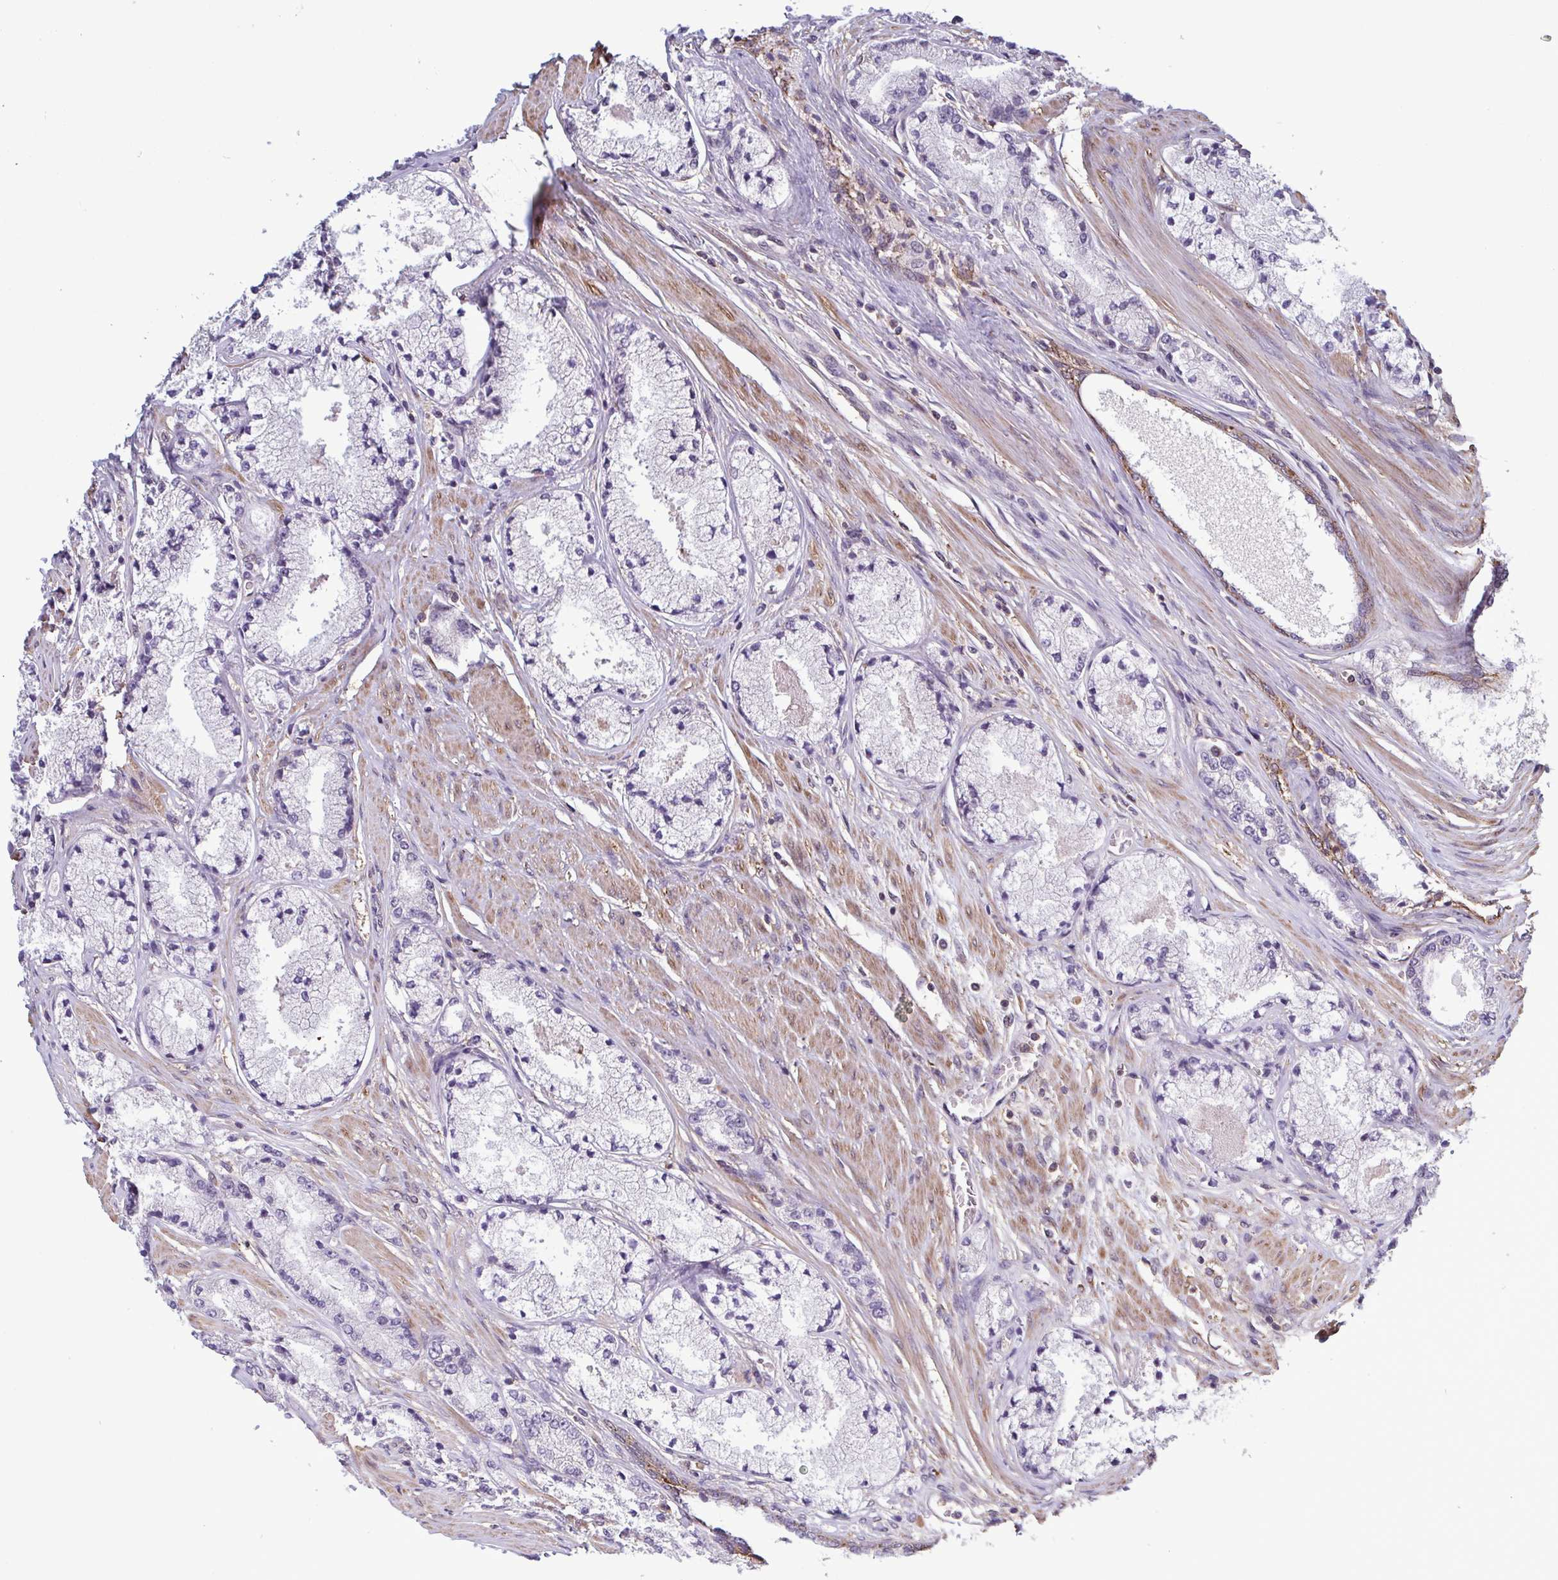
{"staining": {"intensity": "negative", "quantity": "none", "location": "none"}, "tissue": "prostate cancer", "cell_type": "Tumor cells", "image_type": "cancer", "snomed": [{"axis": "morphology", "description": "Adenocarcinoma, High grade"}, {"axis": "topography", "description": "Prostate"}], "caption": "Human prostate high-grade adenocarcinoma stained for a protein using immunohistochemistry (IHC) reveals no expression in tumor cells.", "gene": "ZNF200", "patient": {"sex": "male", "age": 63}}